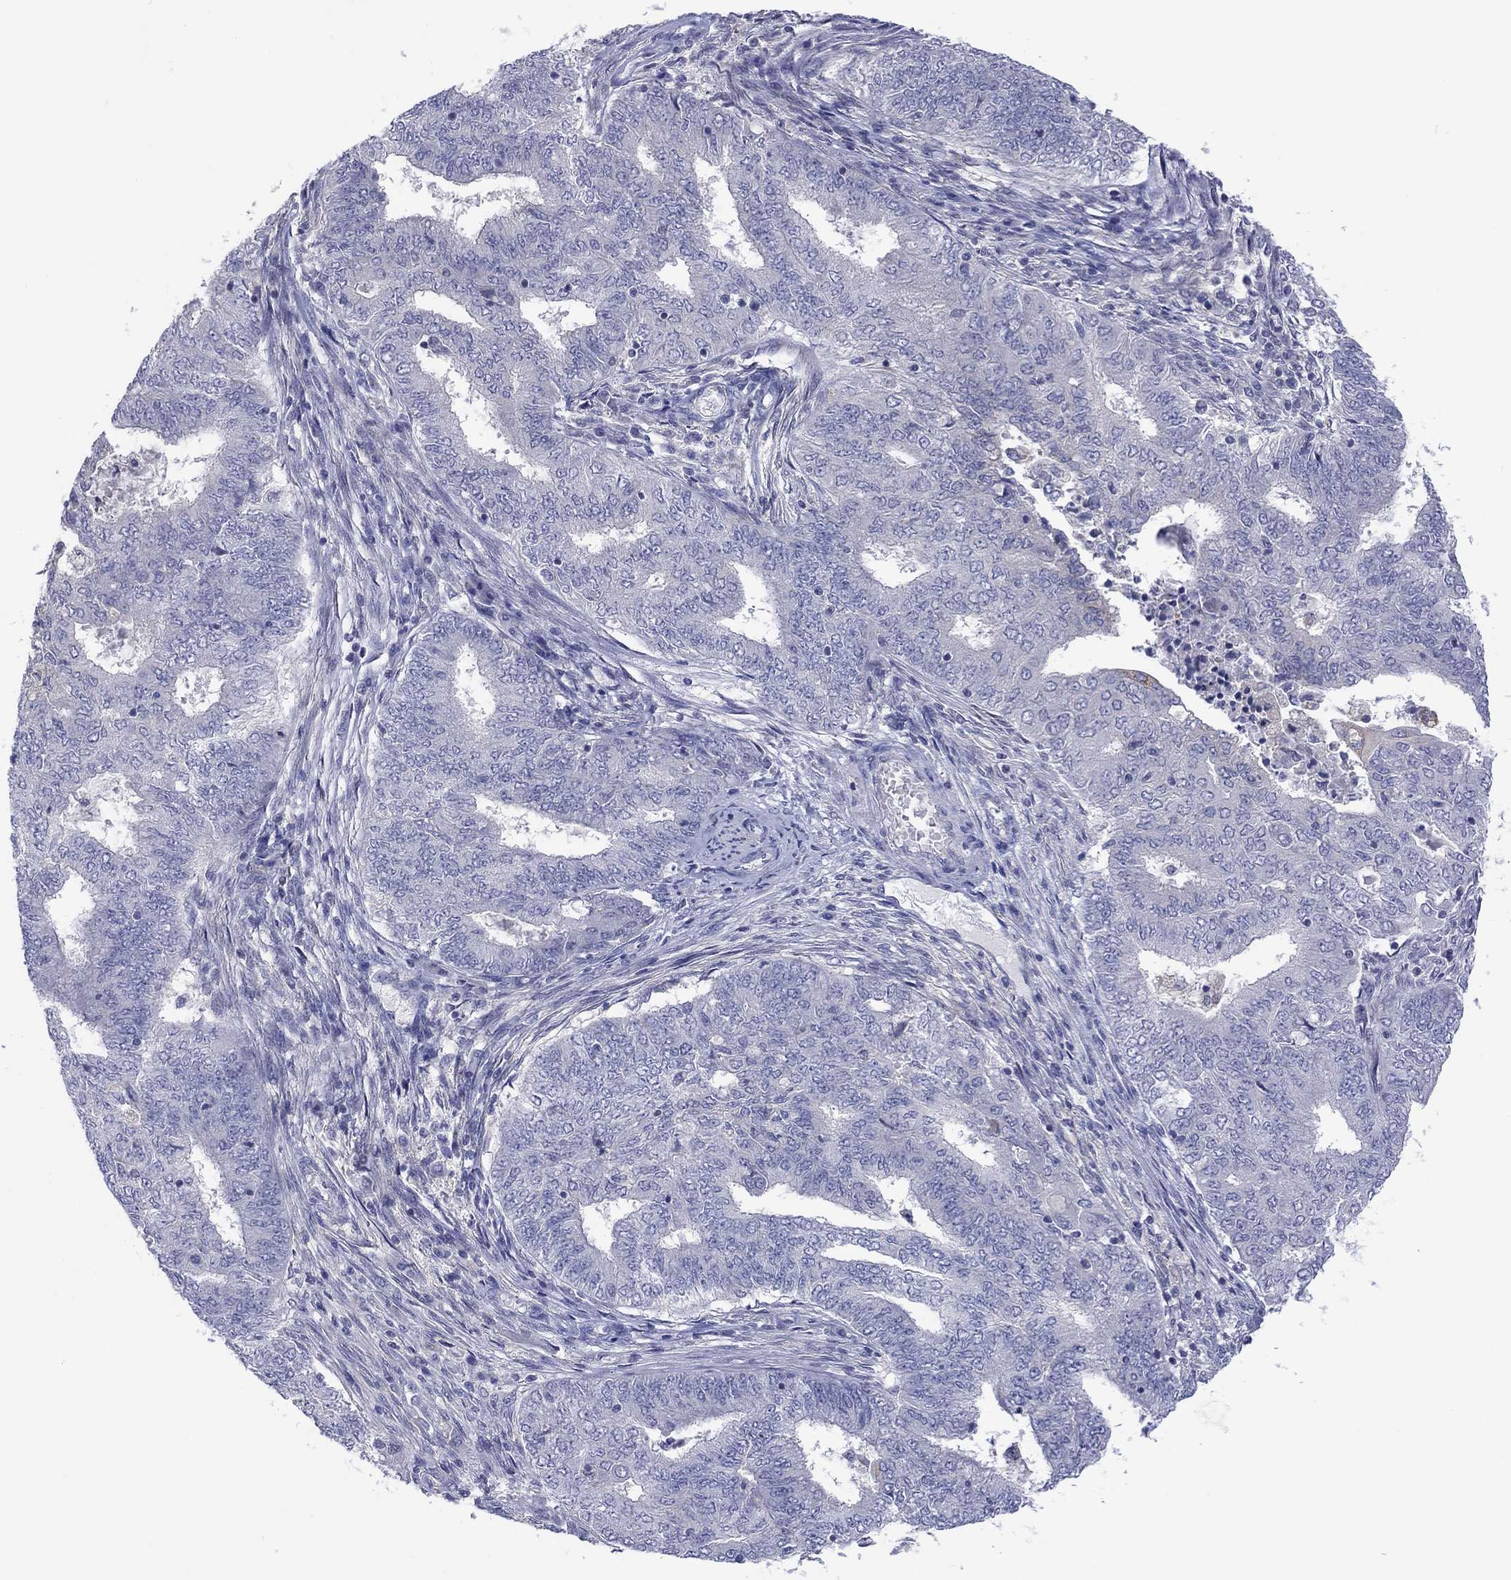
{"staining": {"intensity": "negative", "quantity": "none", "location": "none"}, "tissue": "endometrial cancer", "cell_type": "Tumor cells", "image_type": "cancer", "snomed": [{"axis": "morphology", "description": "Adenocarcinoma, NOS"}, {"axis": "topography", "description": "Endometrium"}], "caption": "Immunohistochemistry (IHC) of endometrial adenocarcinoma reveals no positivity in tumor cells.", "gene": "CYP2B6", "patient": {"sex": "female", "age": 62}}